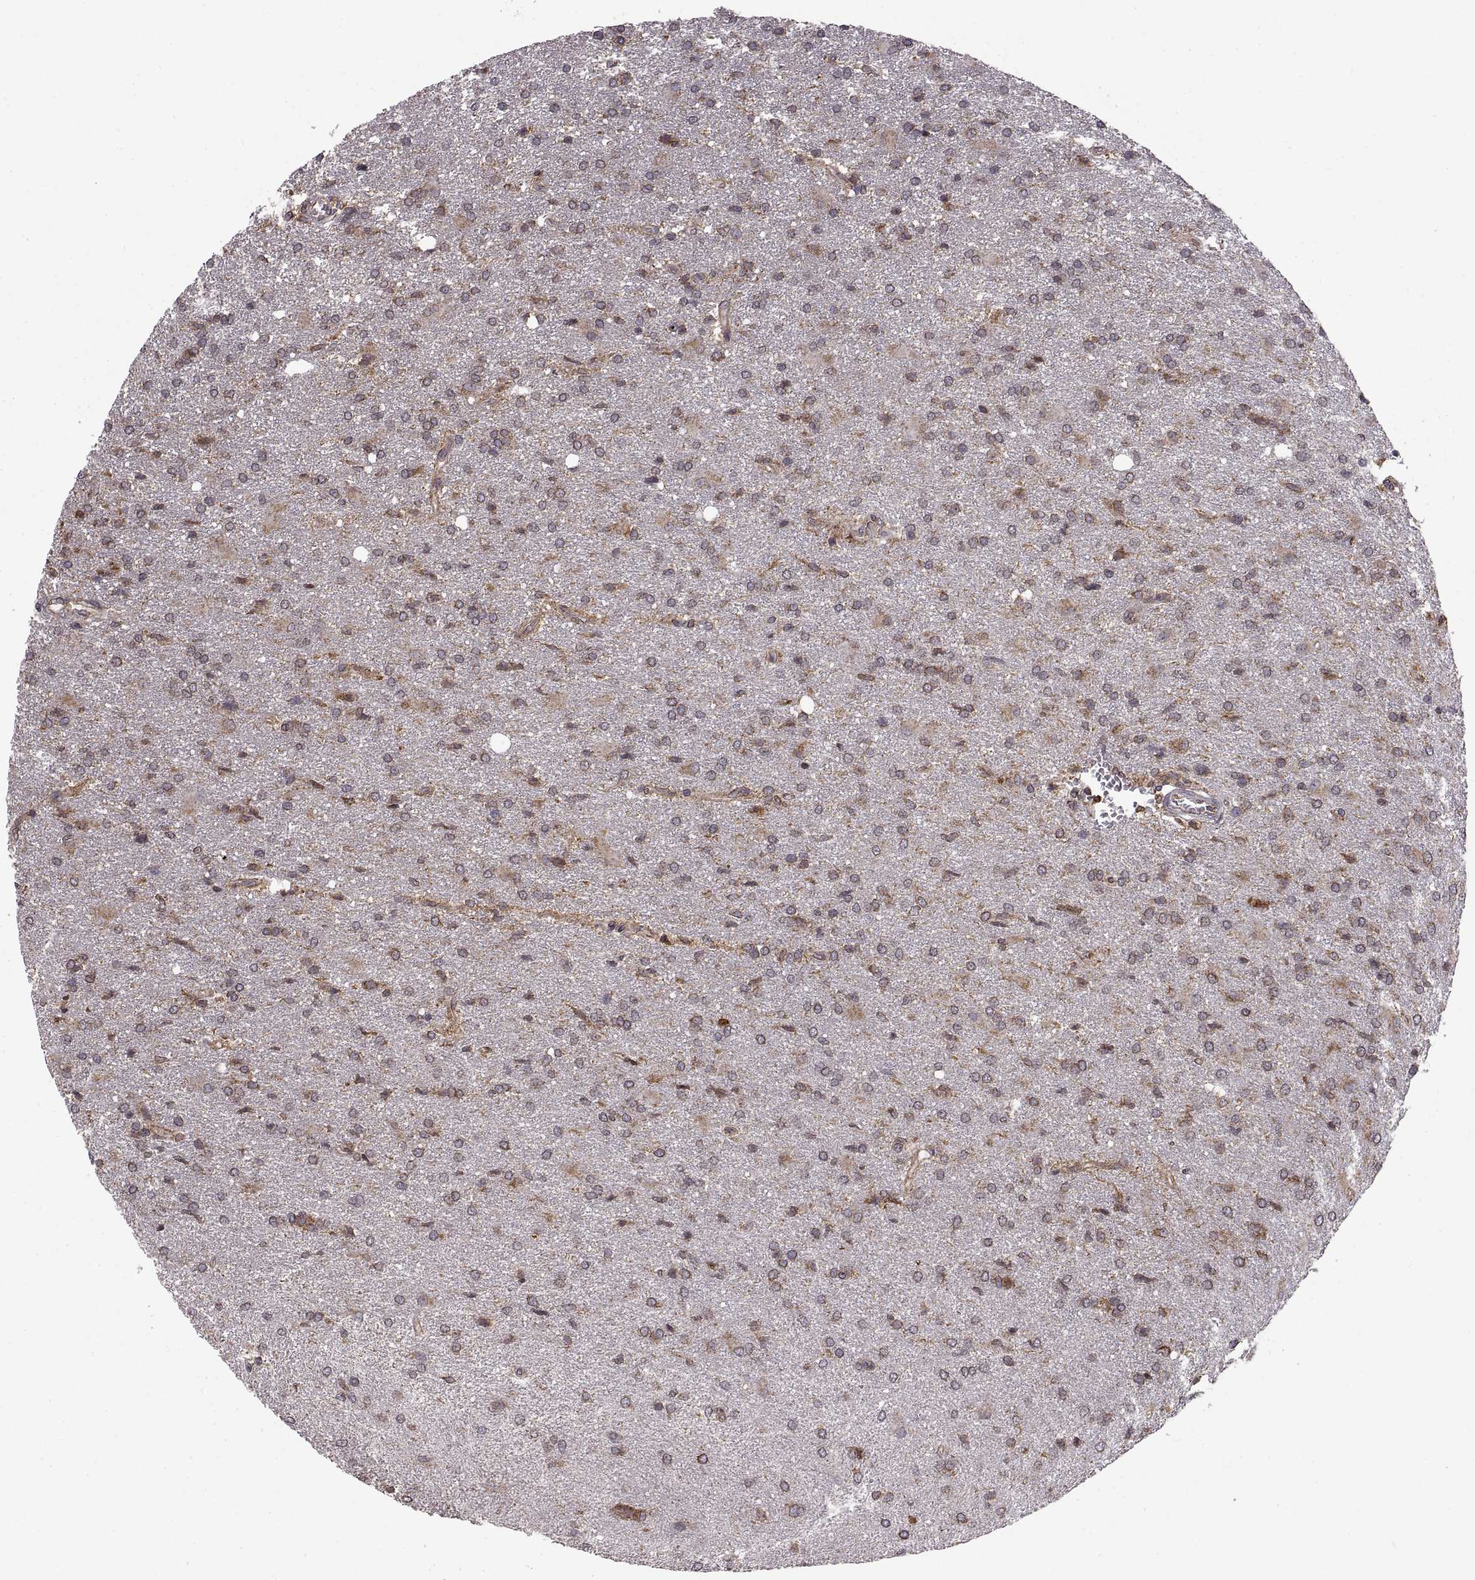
{"staining": {"intensity": "moderate", "quantity": "<25%", "location": "cytoplasmic/membranous"}, "tissue": "glioma", "cell_type": "Tumor cells", "image_type": "cancer", "snomed": [{"axis": "morphology", "description": "Glioma, malignant, High grade"}, {"axis": "topography", "description": "Brain"}], "caption": "A low amount of moderate cytoplasmic/membranous positivity is appreciated in approximately <25% of tumor cells in malignant high-grade glioma tissue.", "gene": "PDIA3", "patient": {"sex": "male", "age": 68}}